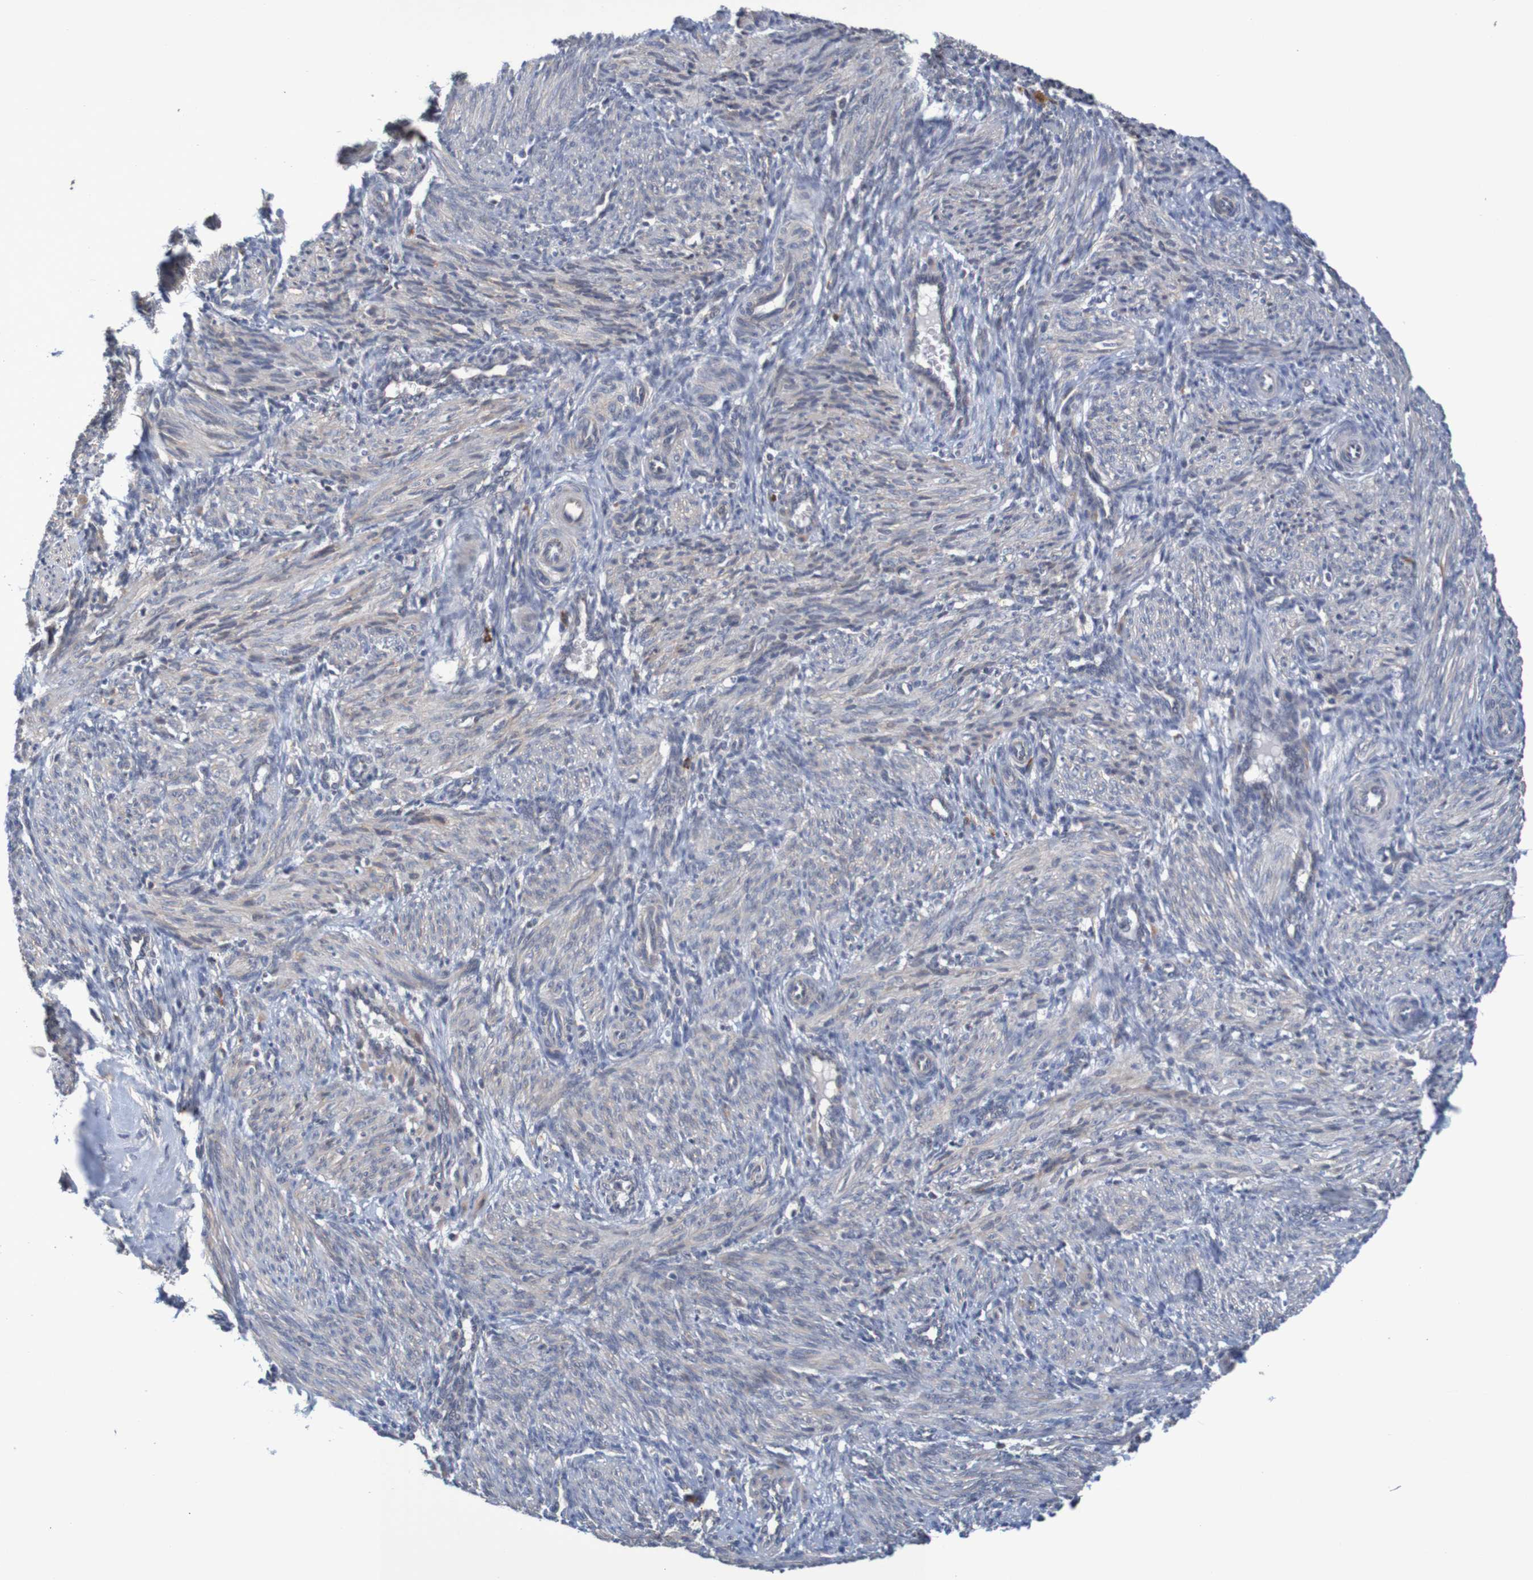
{"staining": {"intensity": "weak", "quantity": ">75%", "location": "cytoplasmic/membranous"}, "tissue": "smooth muscle", "cell_type": "Smooth muscle cells", "image_type": "normal", "snomed": [{"axis": "morphology", "description": "Normal tissue, NOS"}, {"axis": "topography", "description": "Endometrium"}], "caption": "Immunohistochemistry histopathology image of benign smooth muscle: smooth muscle stained using immunohistochemistry demonstrates low levels of weak protein expression localized specifically in the cytoplasmic/membranous of smooth muscle cells, appearing as a cytoplasmic/membranous brown color.", "gene": "CLDN18", "patient": {"sex": "female", "age": 33}}